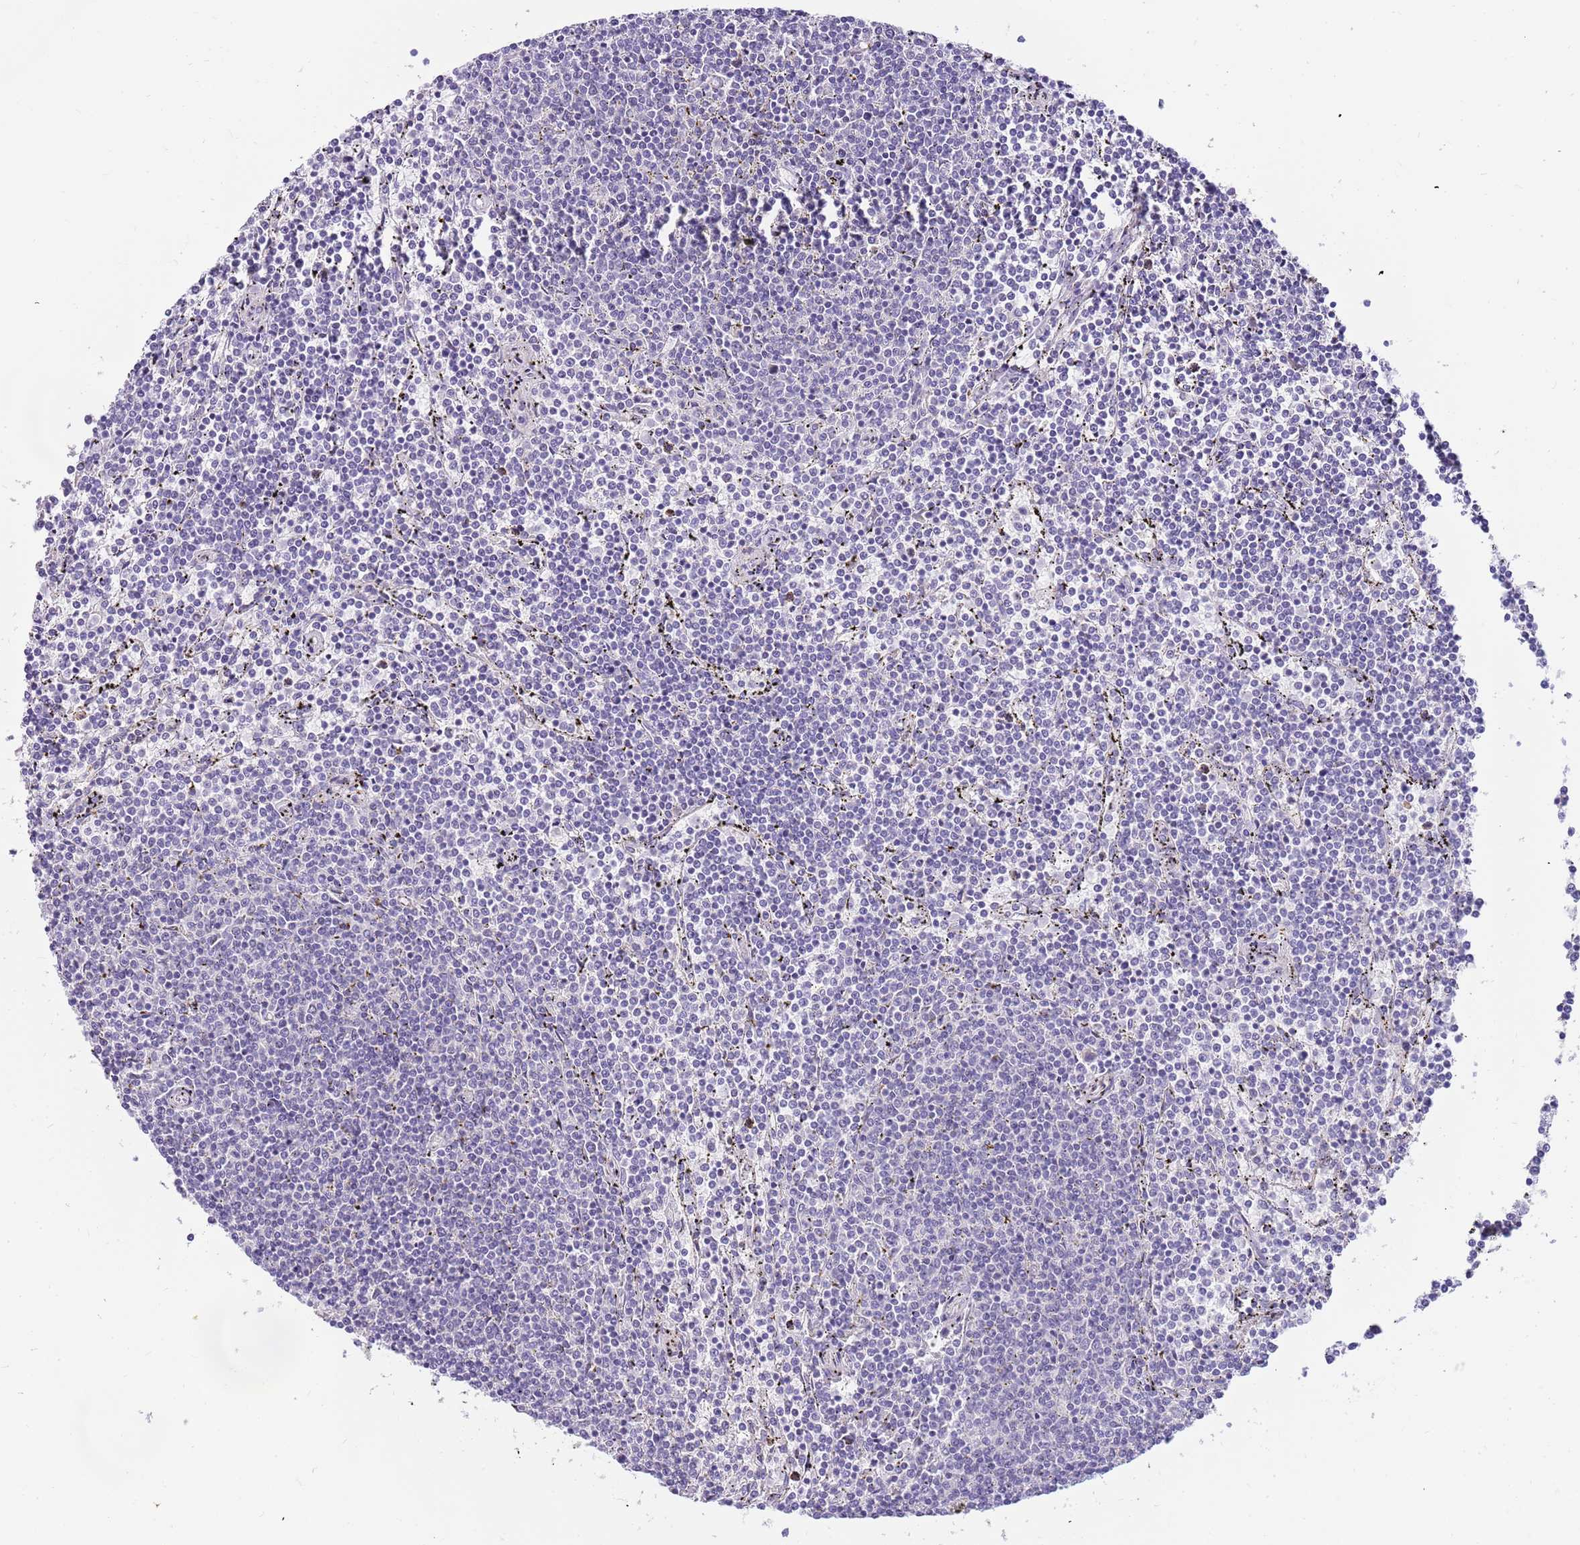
{"staining": {"intensity": "negative", "quantity": "none", "location": "none"}, "tissue": "lymphoma", "cell_type": "Tumor cells", "image_type": "cancer", "snomed": [{"axis": "morphology", "description": "Malignant lymphoma, non-Hodgkin's type, Low grade"}, {"axis": "topography", "description": "Spleen"}], "caption": "Tumor cells are negative for protein expression in human lymphoma. (Brightfield microscopy of DAB (3,3'-diaminobenzidine) immunohistochemistry at high magnification).", "gene": "DNAJA3", "patient": {"sex": "female", "age": 50}}